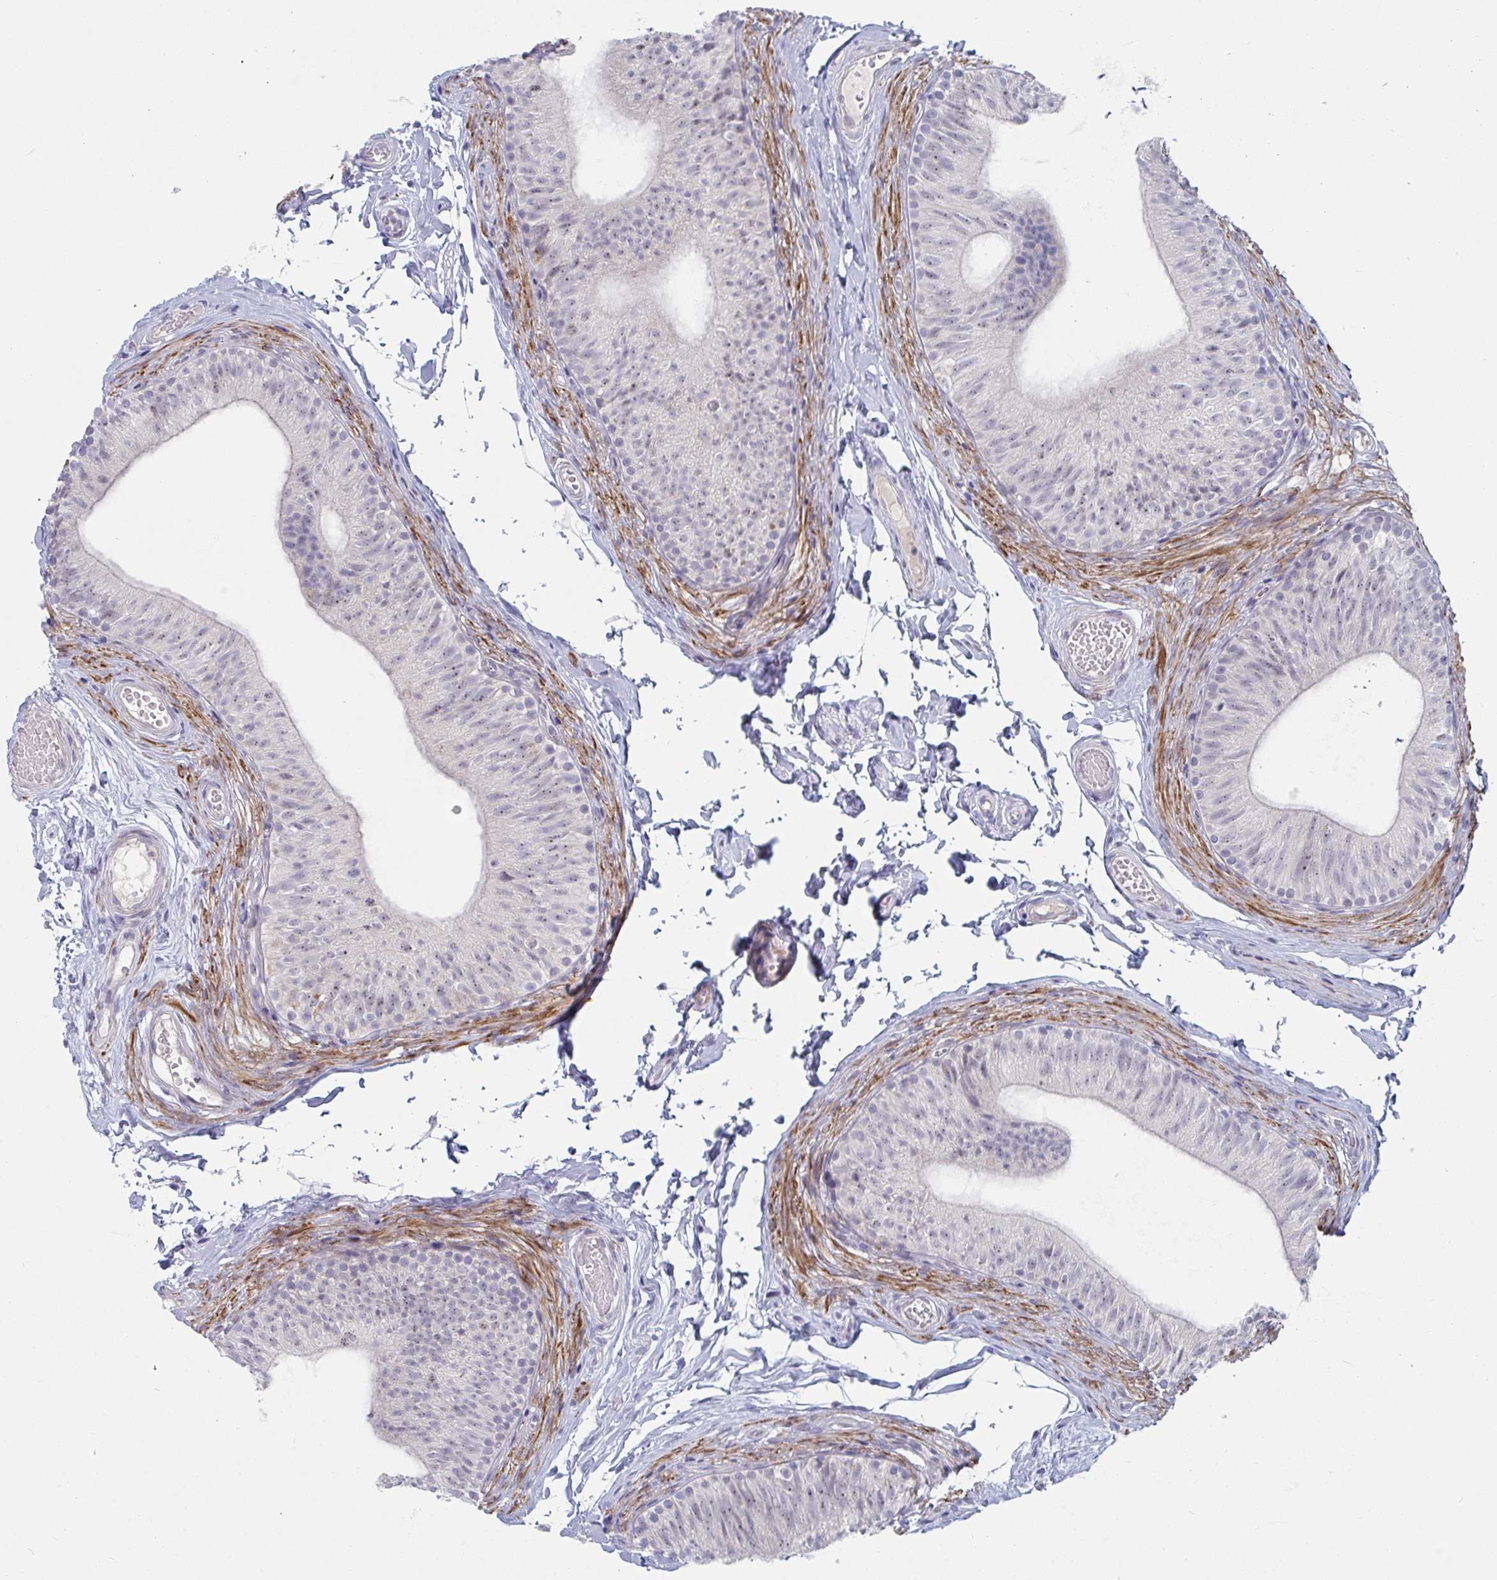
{"staining": {"intensity": "weak", "quantity": "25%-75%", "location": "cytoplasmic/membranous,nuclear"}, "tissue": "epididymis", "cell_type": "Glandular cells", "image_type": "normal", "snomed": [{"axis": "morphology", "description": "Normal tissue, NOS"}, {"axis": "topography", "description": "Epididymis, spermatic cord, NOS"}, {"axis": "topography", "description": "Epididymis"}, {"axis": "topography", "description": "Peripheral nerve tissue"}], "caption": "DAB immunohistochemical staining of unremarkable epididymis demonstrates weak cytoplasmic/membranous,nuclear protein positivity in about 25%-75% of glandular cells.", "gene": "CENPT", "patient": {"sex": "male", "age": 29}}